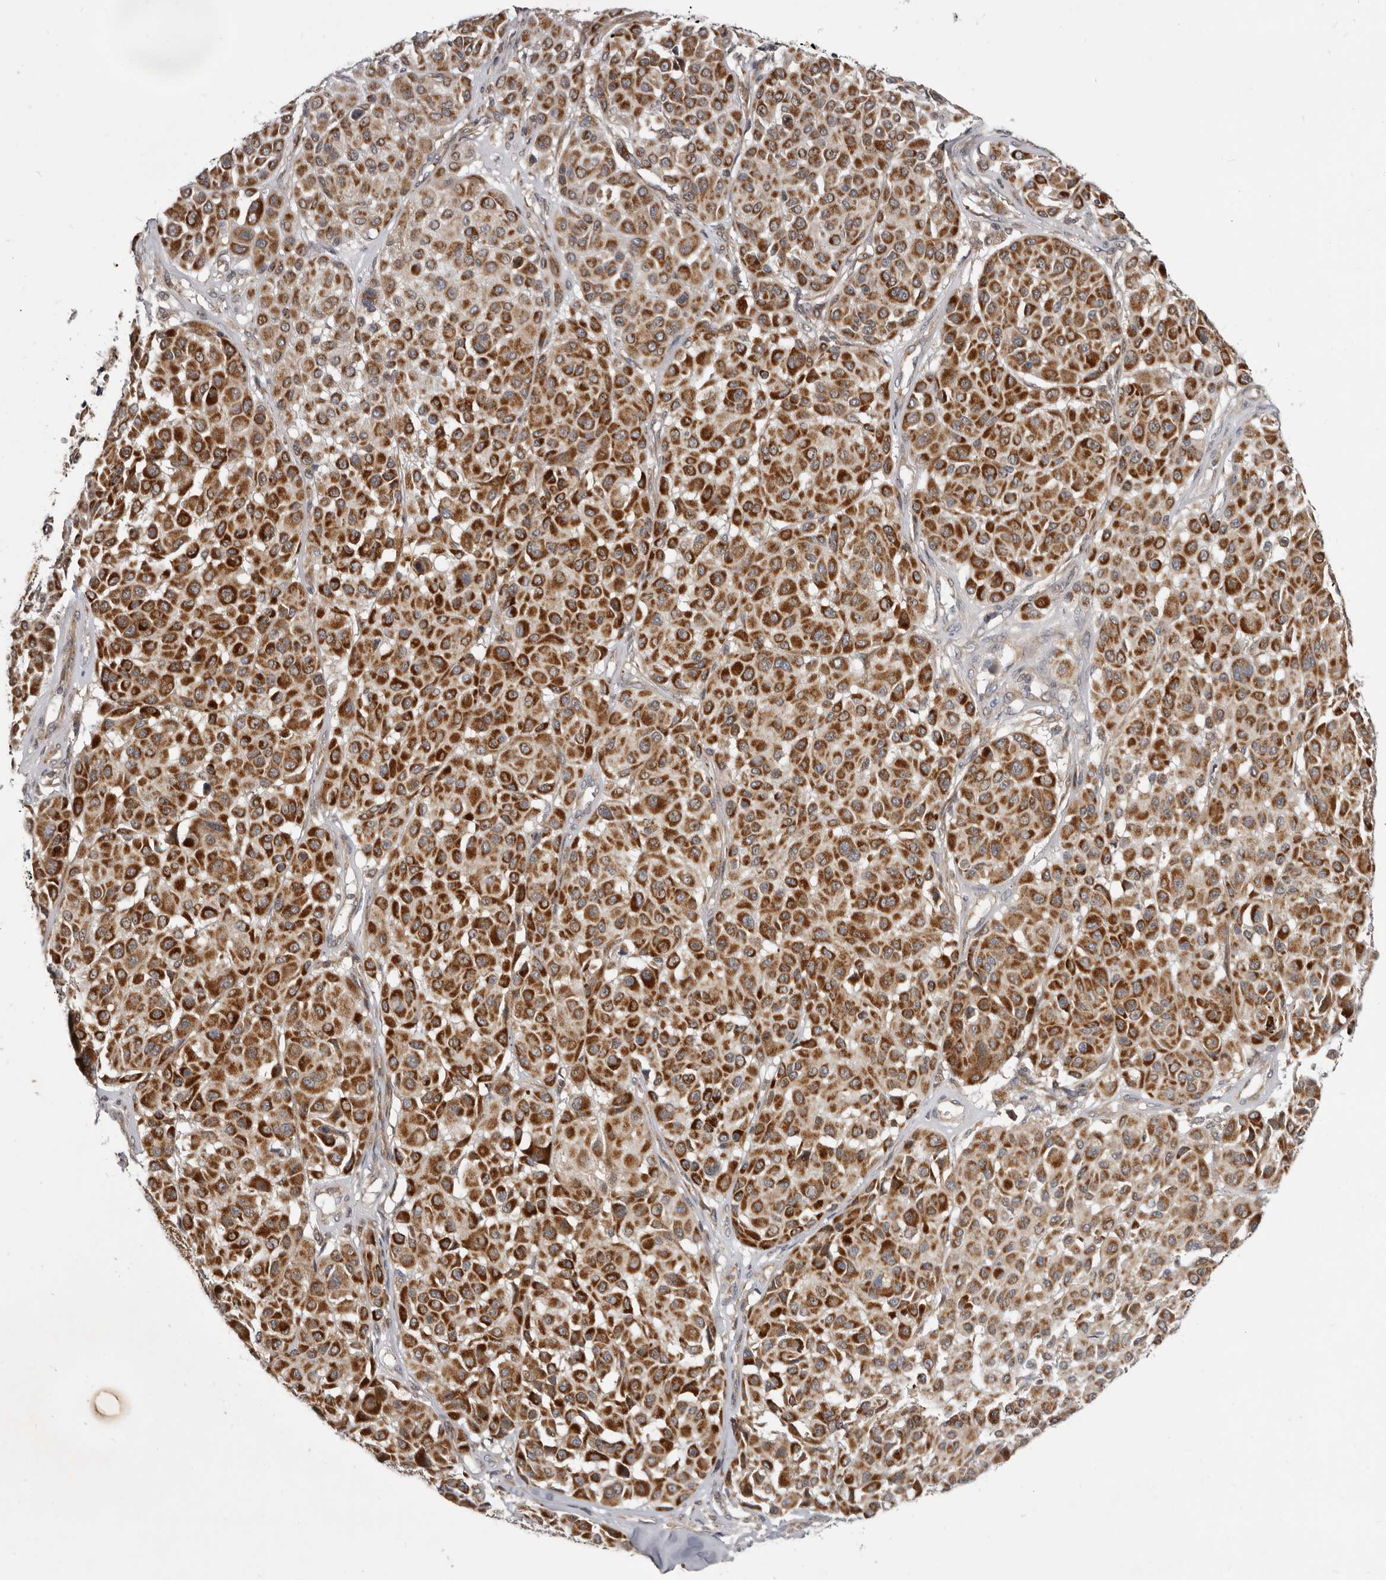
{"staining": {"intensity": "strong", "quantity": "25%-75%", "location": "cytoplasmic/membranous"}, "tissue": "melanoma", "cell_type": "Tumor cells", "image_type": "cancer", "snomed": [{"axis": "morphology", "description": "Malignant melanoma, Metastatic site"}, {"axis": "topography", "description": "Soft tissue"}], "caption": "Immunohistochemical staining of human melanoma displays high levels of strong cytoplasmic/membranous staining in about 25%-75% of tumor cells. The protein of interest is shown in brown color, while the nuclei are stained blue.", "gene": "SMC4", "patient": {"sex": "male", "age": 41}}